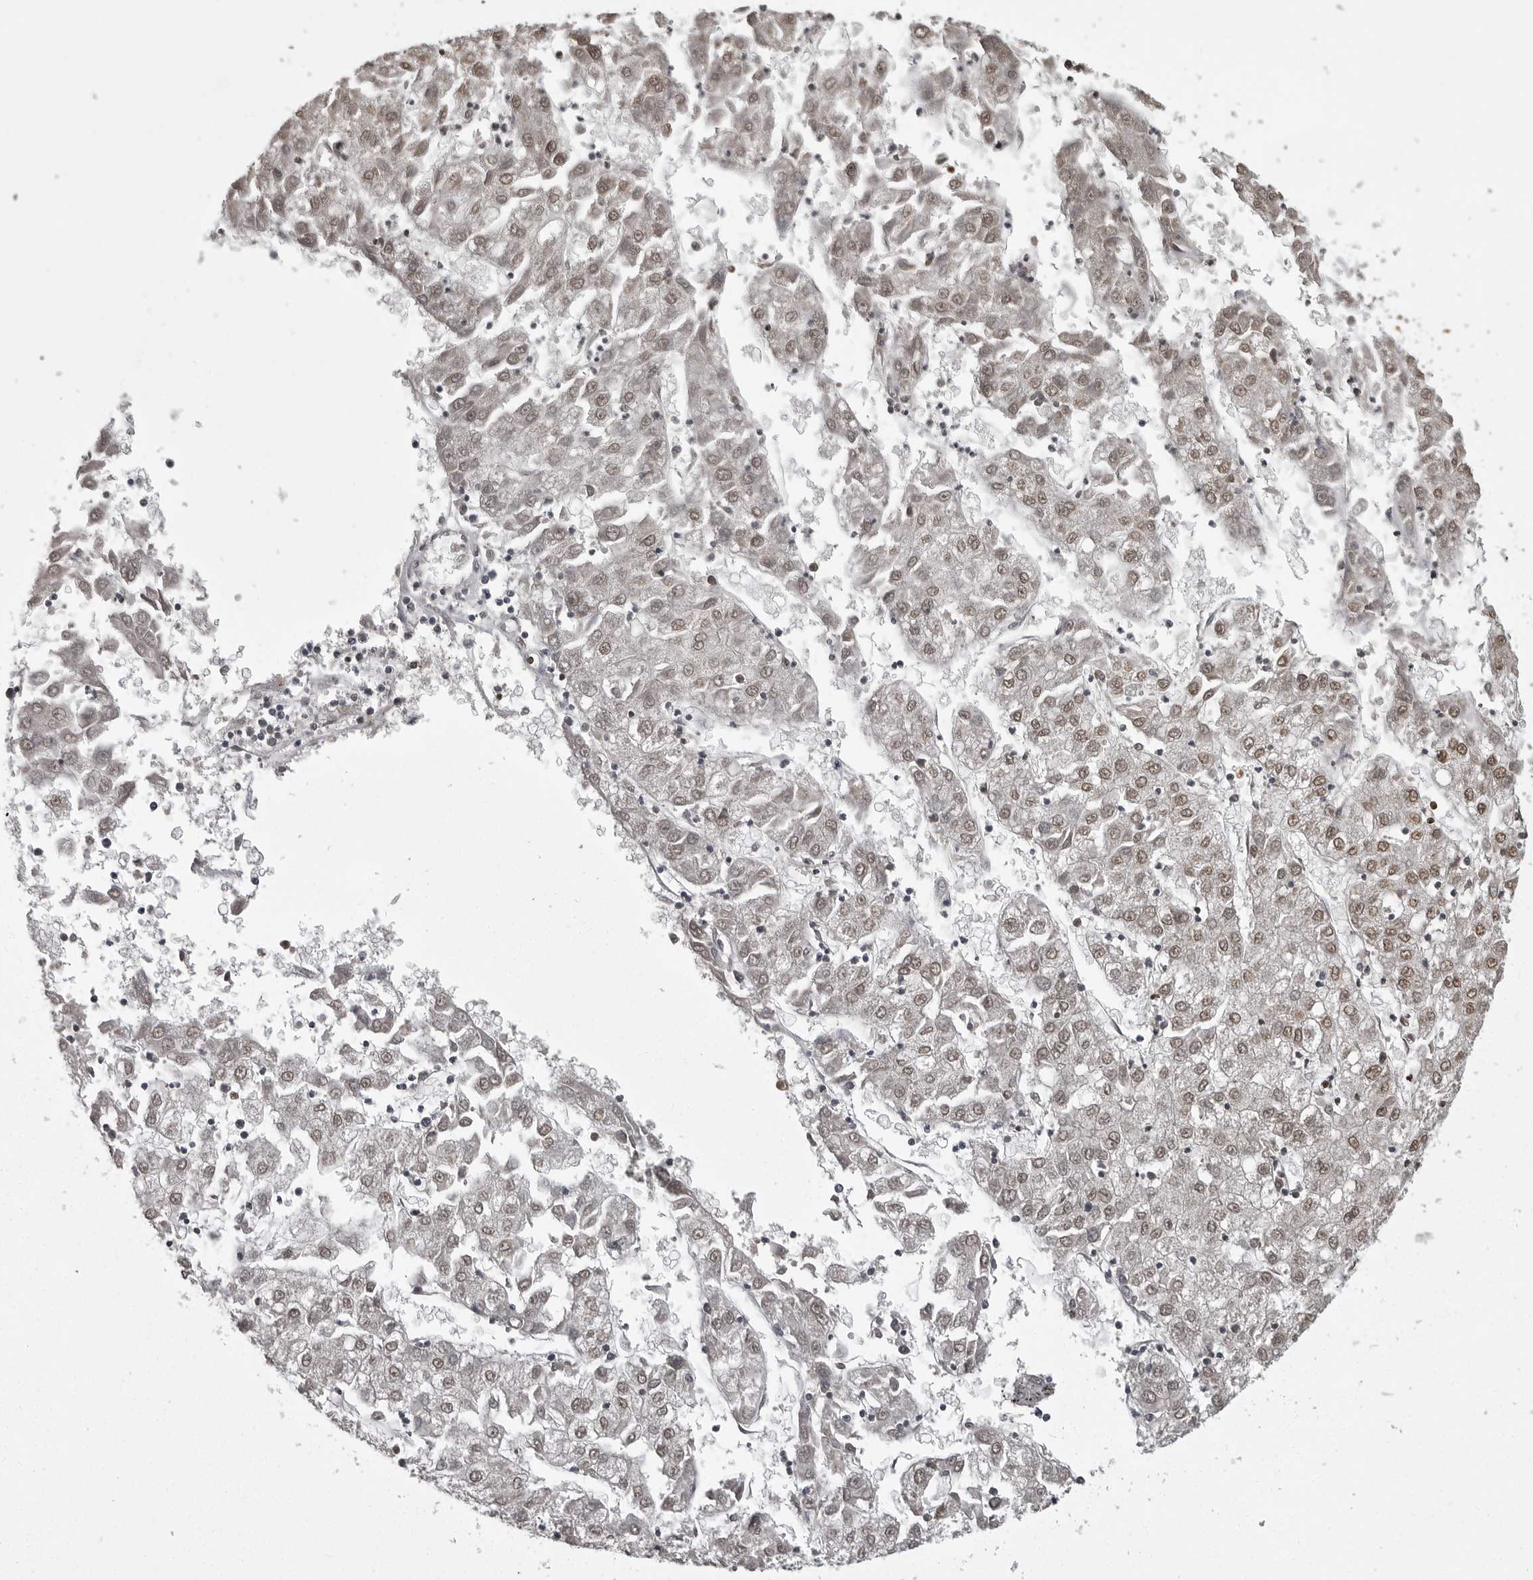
{"staining": {"intensity": "weak", "quantity": "25%-75%", "location": "nuclear"}, "tissue": "liver cancer", "cell_type": "Tumor cells", "image_type": "cancer", "snomed": [{"axis": "morphology", "description": "Carcinoma, Hepatocellular, NOS"}, {"axis": "topography", "description": "Liver"}], "caption": "IHC micrograph of human liver cancer stained for a protein (brown), which reveals low levels of weak nuclear positivity in about 25%-75% of tumor cells.", "gene": "DNAJC8", "patient": {"sex": "male", "age": 72}}